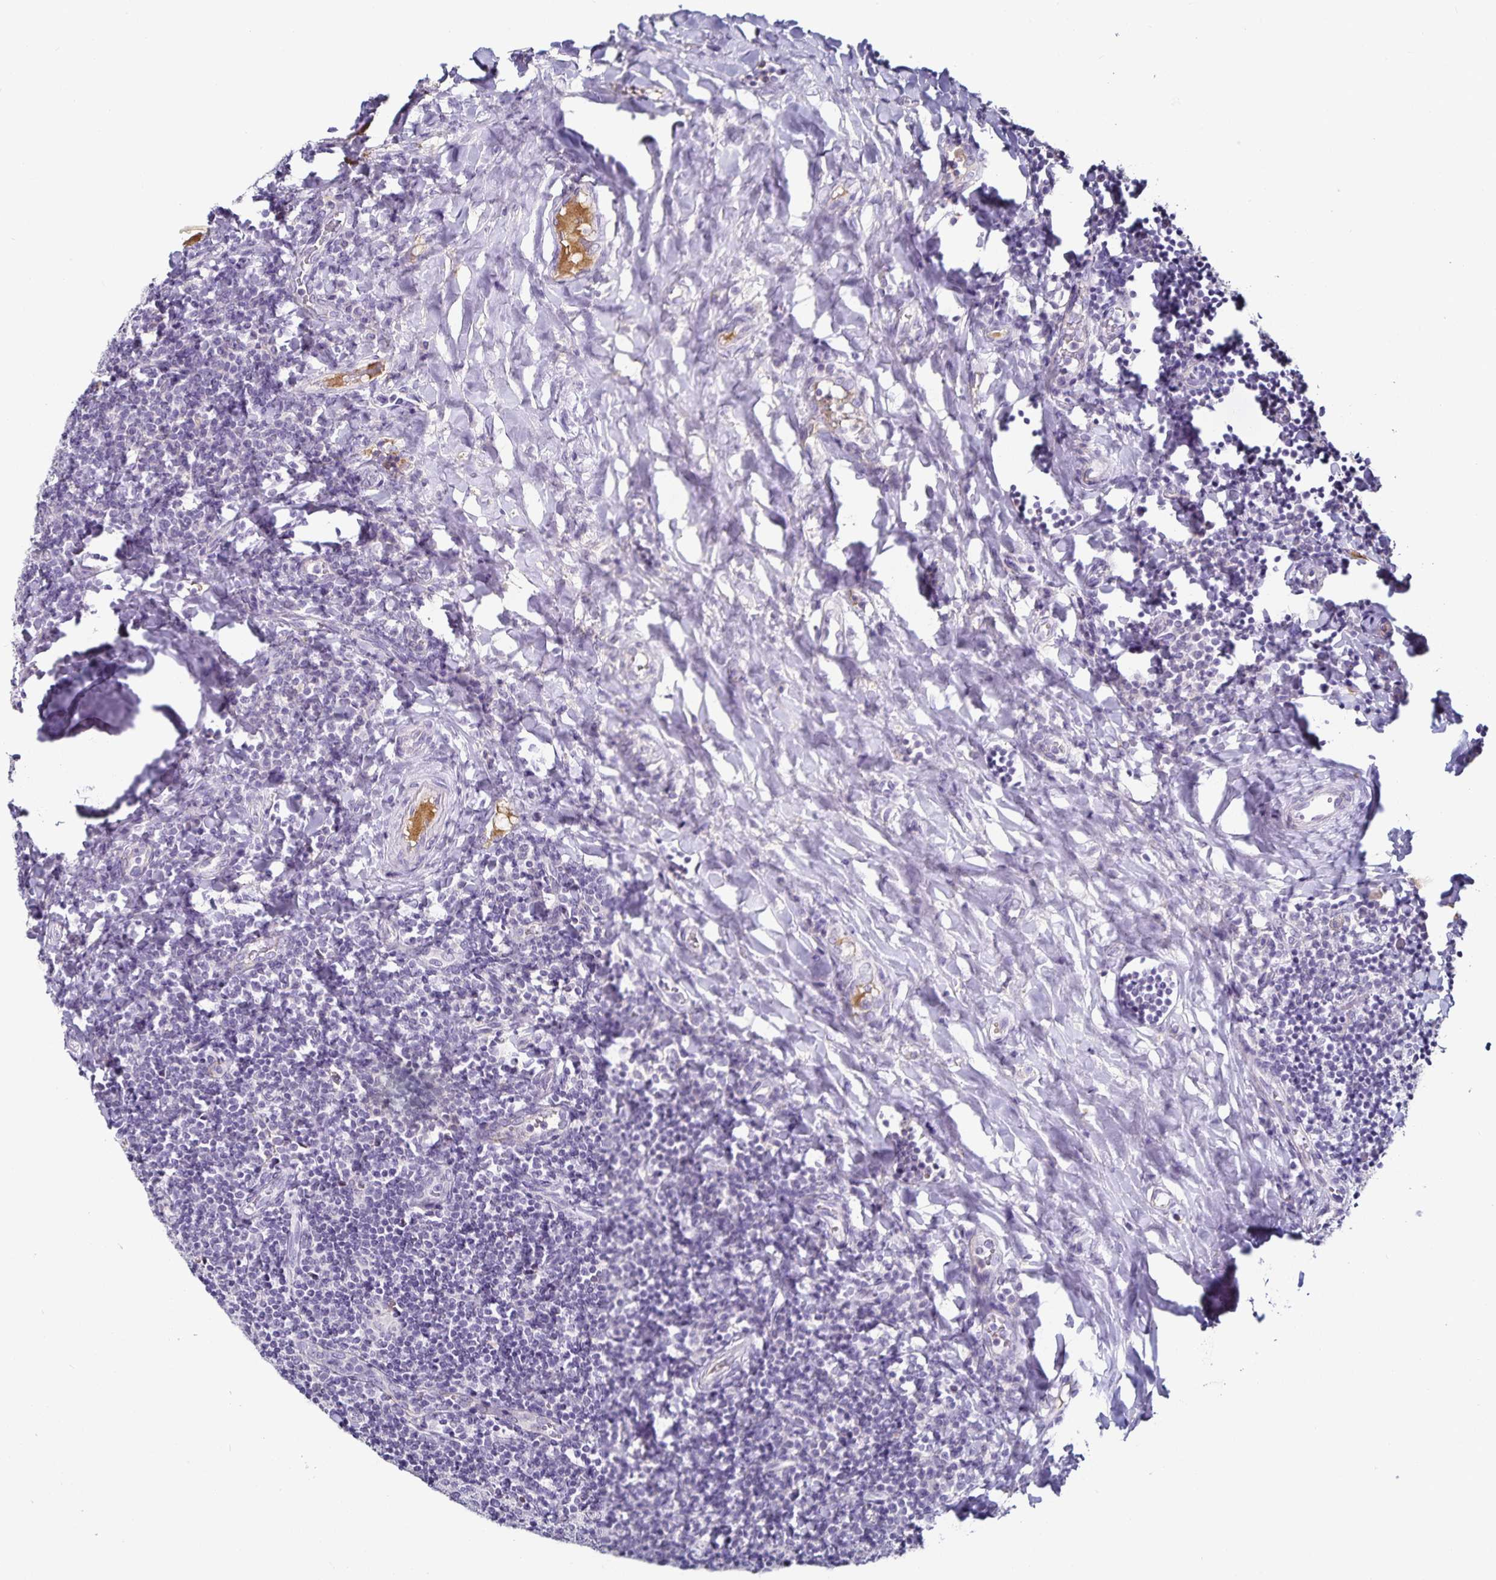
{"staining": {"intensity": "negative", "quantity": "none", "location": "none"}, "tissue": "tonsil", "cell_type": "Germinal center cells", "image_type": "normal", "snomed": [{"axis": "morphology", "description": "Normal tissue, NOS"}, {"axis": "topography", "description": "Tonsil"}], "caption": "Image shows no significant protein staining in germinal center cells of unremarkable tonsil. (DAB (3,3'-diaminobenzidine) immunohistochemistry, high magnification).", "gene": "TTR", "patient": {"sex": "female", "age": 10}}